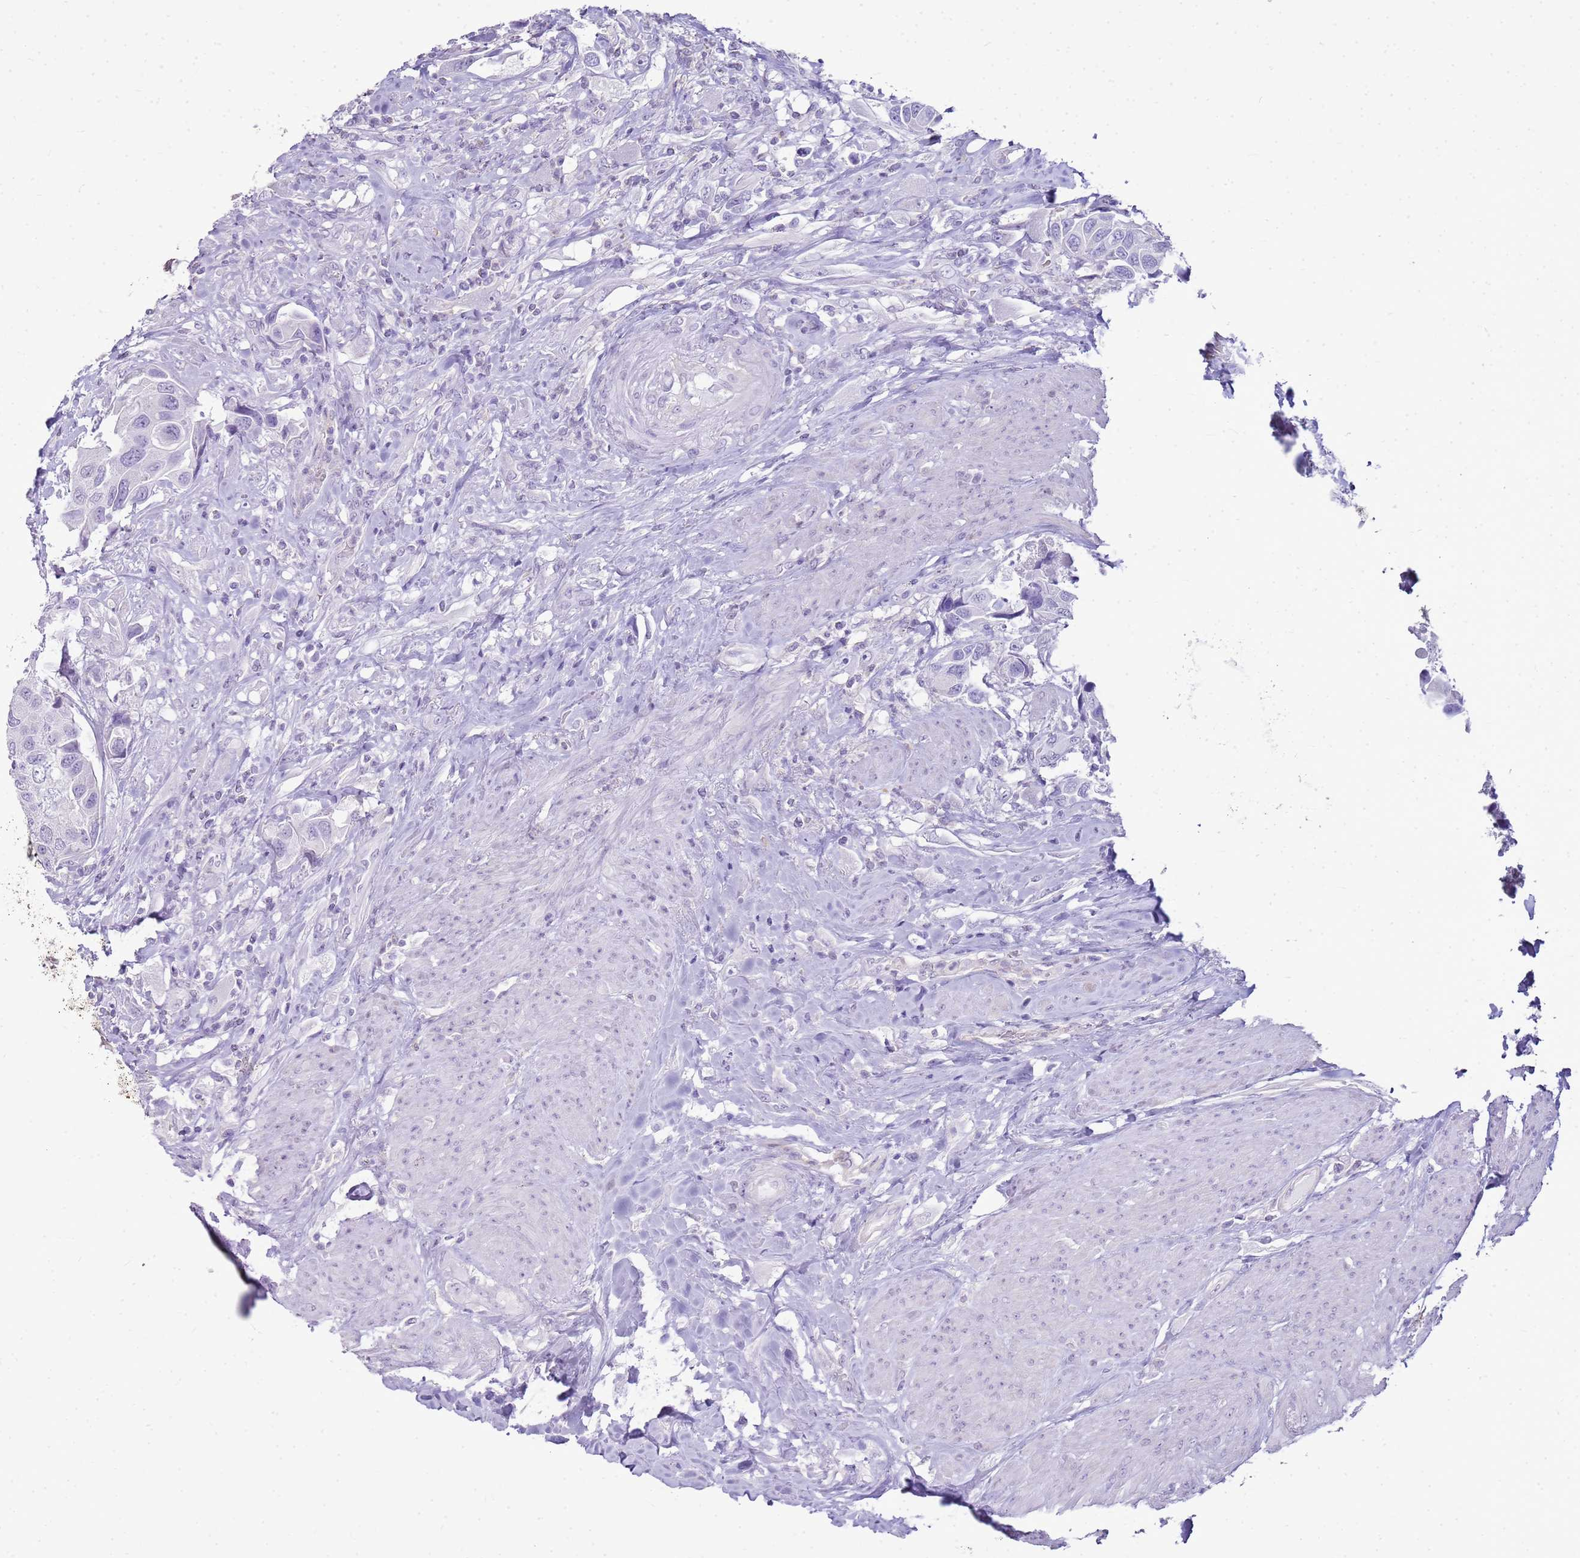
{"staining": {"intensity": "negative", "quantity": "none", "location": "none"}, "tissue": "urothelial cancer", "cell_type": "Tumor cells", "image_type": "cancer", "snomed": [{"axis": "morphology", "description": "Urothelial carcinoma, High grade"}, {"axis": "topography", "description": "Urinary bladder"}], "caption": "Immunohistochemistry (IHC) micrograph of human urothelial cancer stained for a protein (brown), which exhibits no positivity in tumor cells.", "gene": "SULT1E1", "patient": {"sex": "male", "age": 74}}